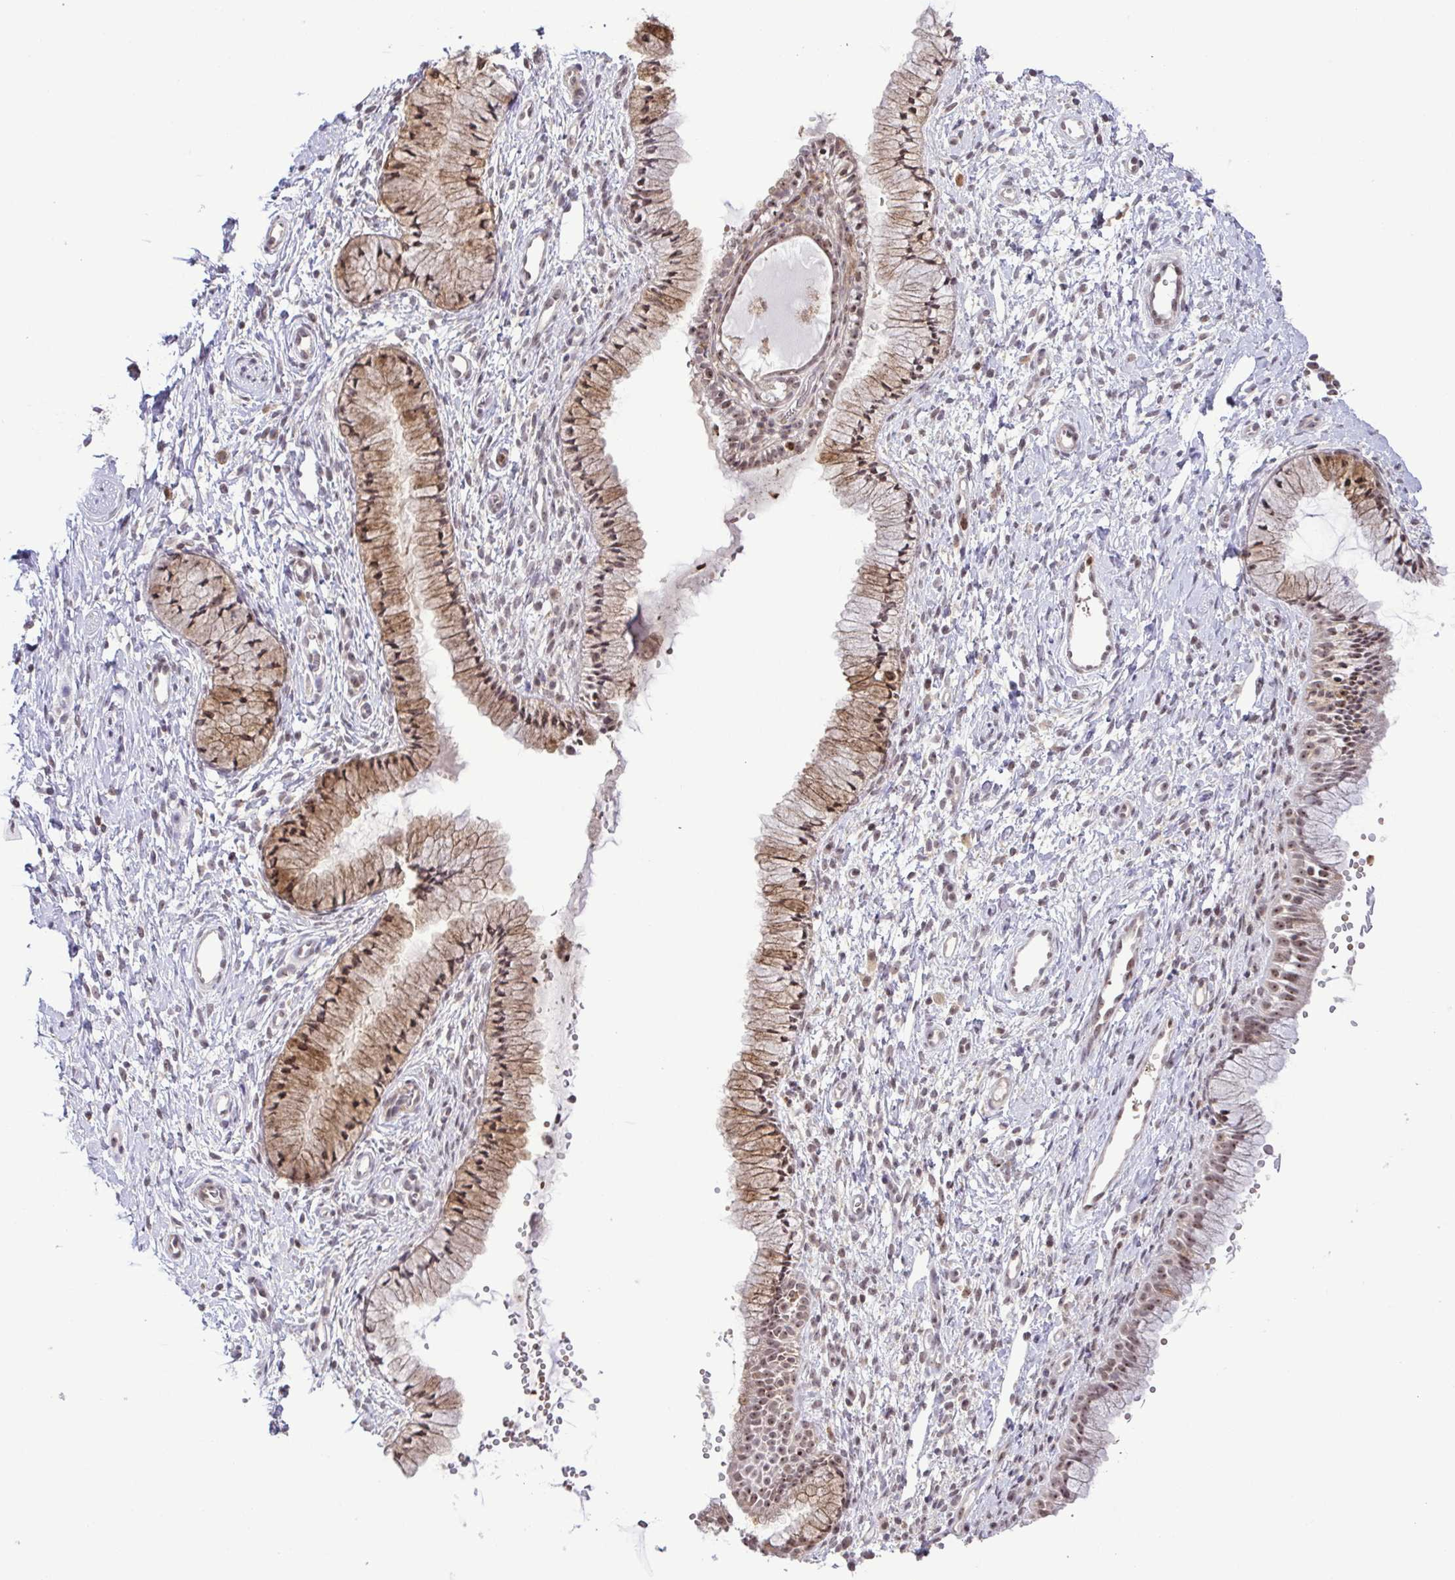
{"staining": {"intensity": "moderate", "quantity": ">75%", "location": "cytoplasmic/membranous,nuclear"}, "tissue": "cervix", "cell_type": "Glandular cells", "image_type": "normal", "snomed": [{"axis": "morphology", "description": "Normal tissue, NOS"}, {"axis": "topography", "description": "Cervix"}], "caption": "Moderate cytoplasmic/membranous,nuclear staining is seen in about >75% of glandular cells in benign cervix. (DAB IHC, brown staining for protein, blue staining for nuclei).", "gene": "RSL24D1", "patient": {"sex": "female", "age": 36}}